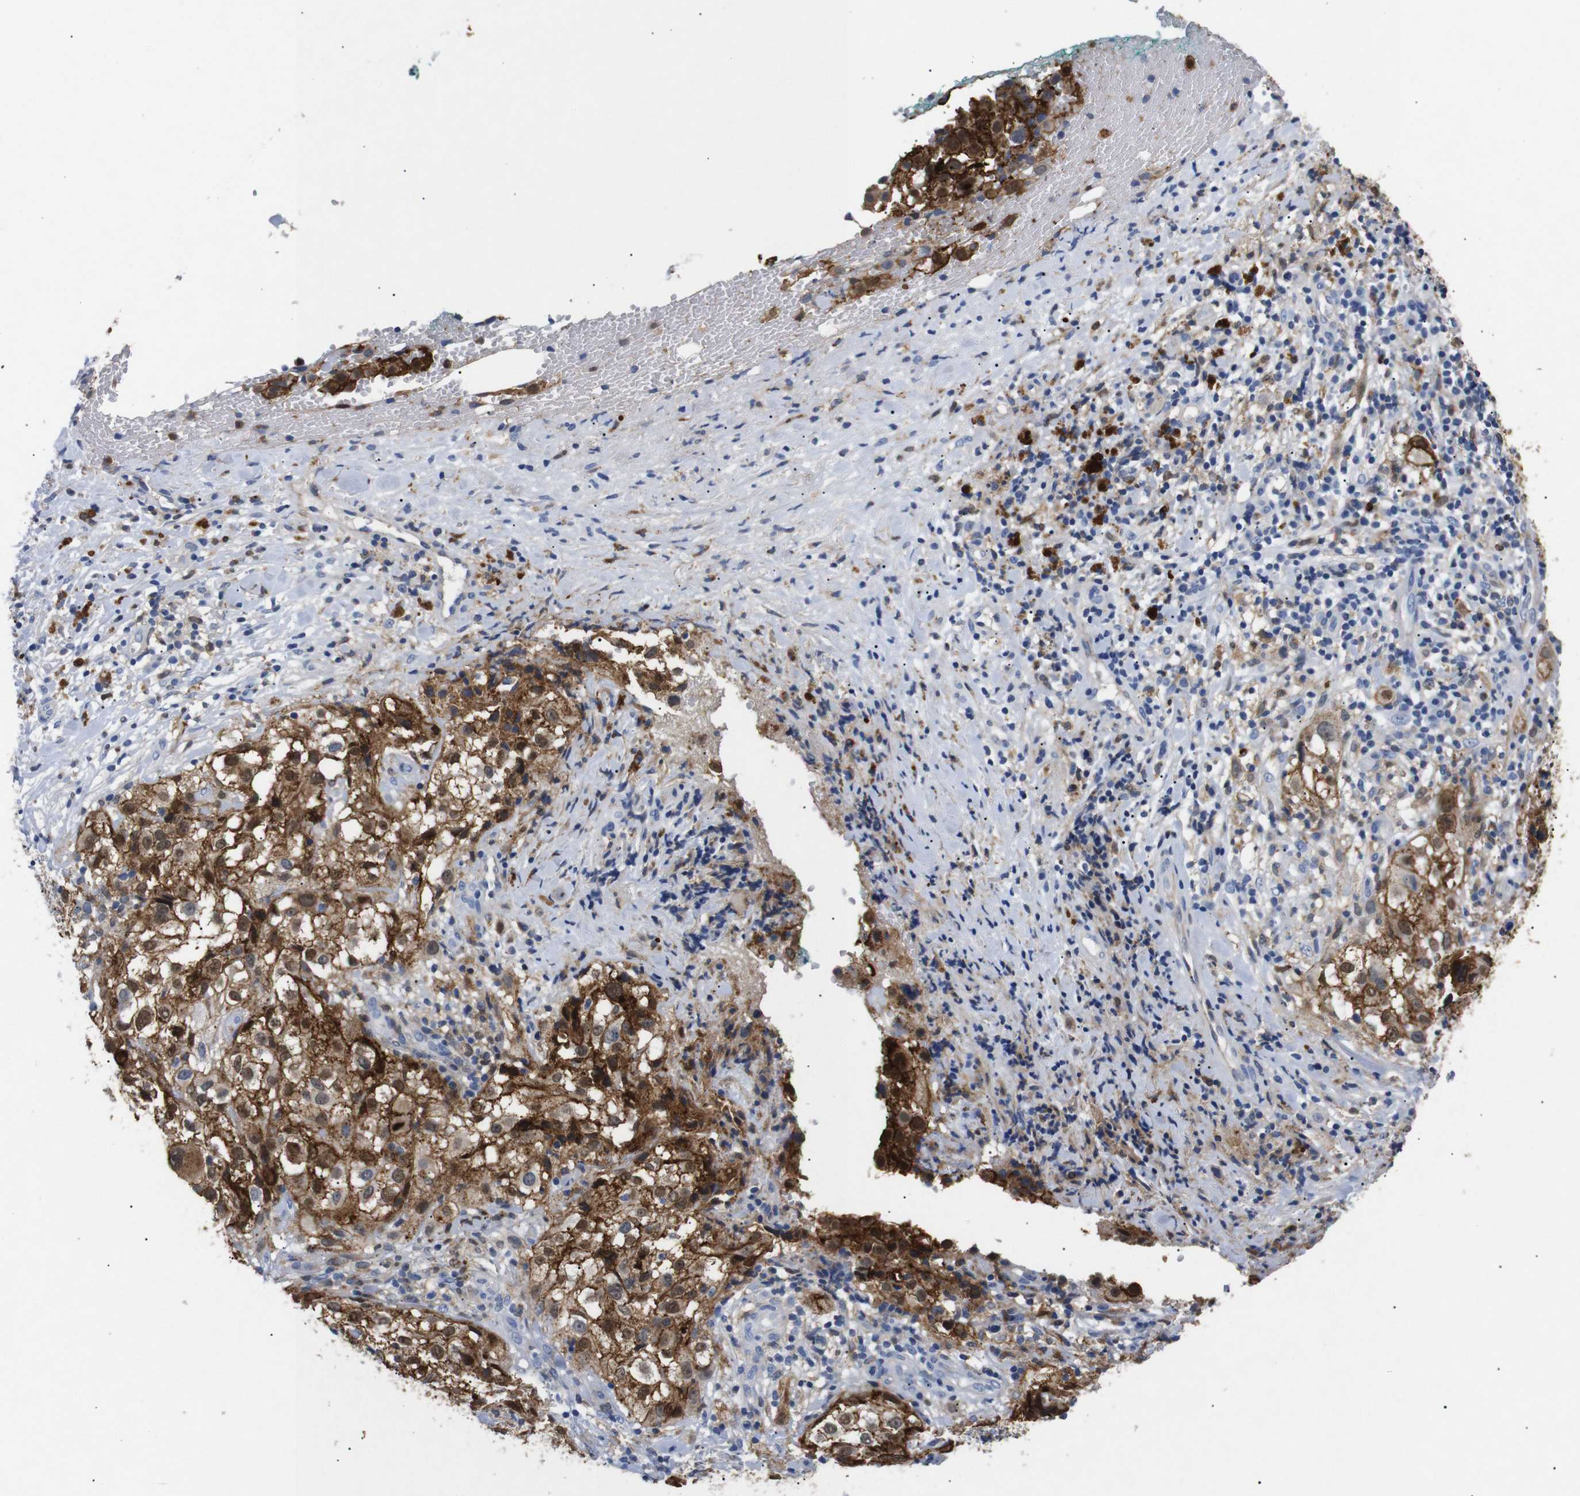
{"staining": {"intensity": "strong", "quantity": ">75%", "location": "cytoplasmic/membranous,nuclear"}, "tissue": "melanoma", "cell_type": "Tumor cells", "image_type": "cancer", "snomed": [{"axis": "morphology", "description": "Necrosis, NOS"}, {"axis": "morphology", "description": "Malignant melanoma, NOS"}, {"axis": "topography", "description": "Skin"}], "caption": "Malignant melanoma tissue displays strong cytoplasmic/membranous and nuclear staining in approximately >75% of tumor cells, visualized by immunohistochemistry.", "gene": "SDCBP", "patient": {"sex": "female", "age": 87}}